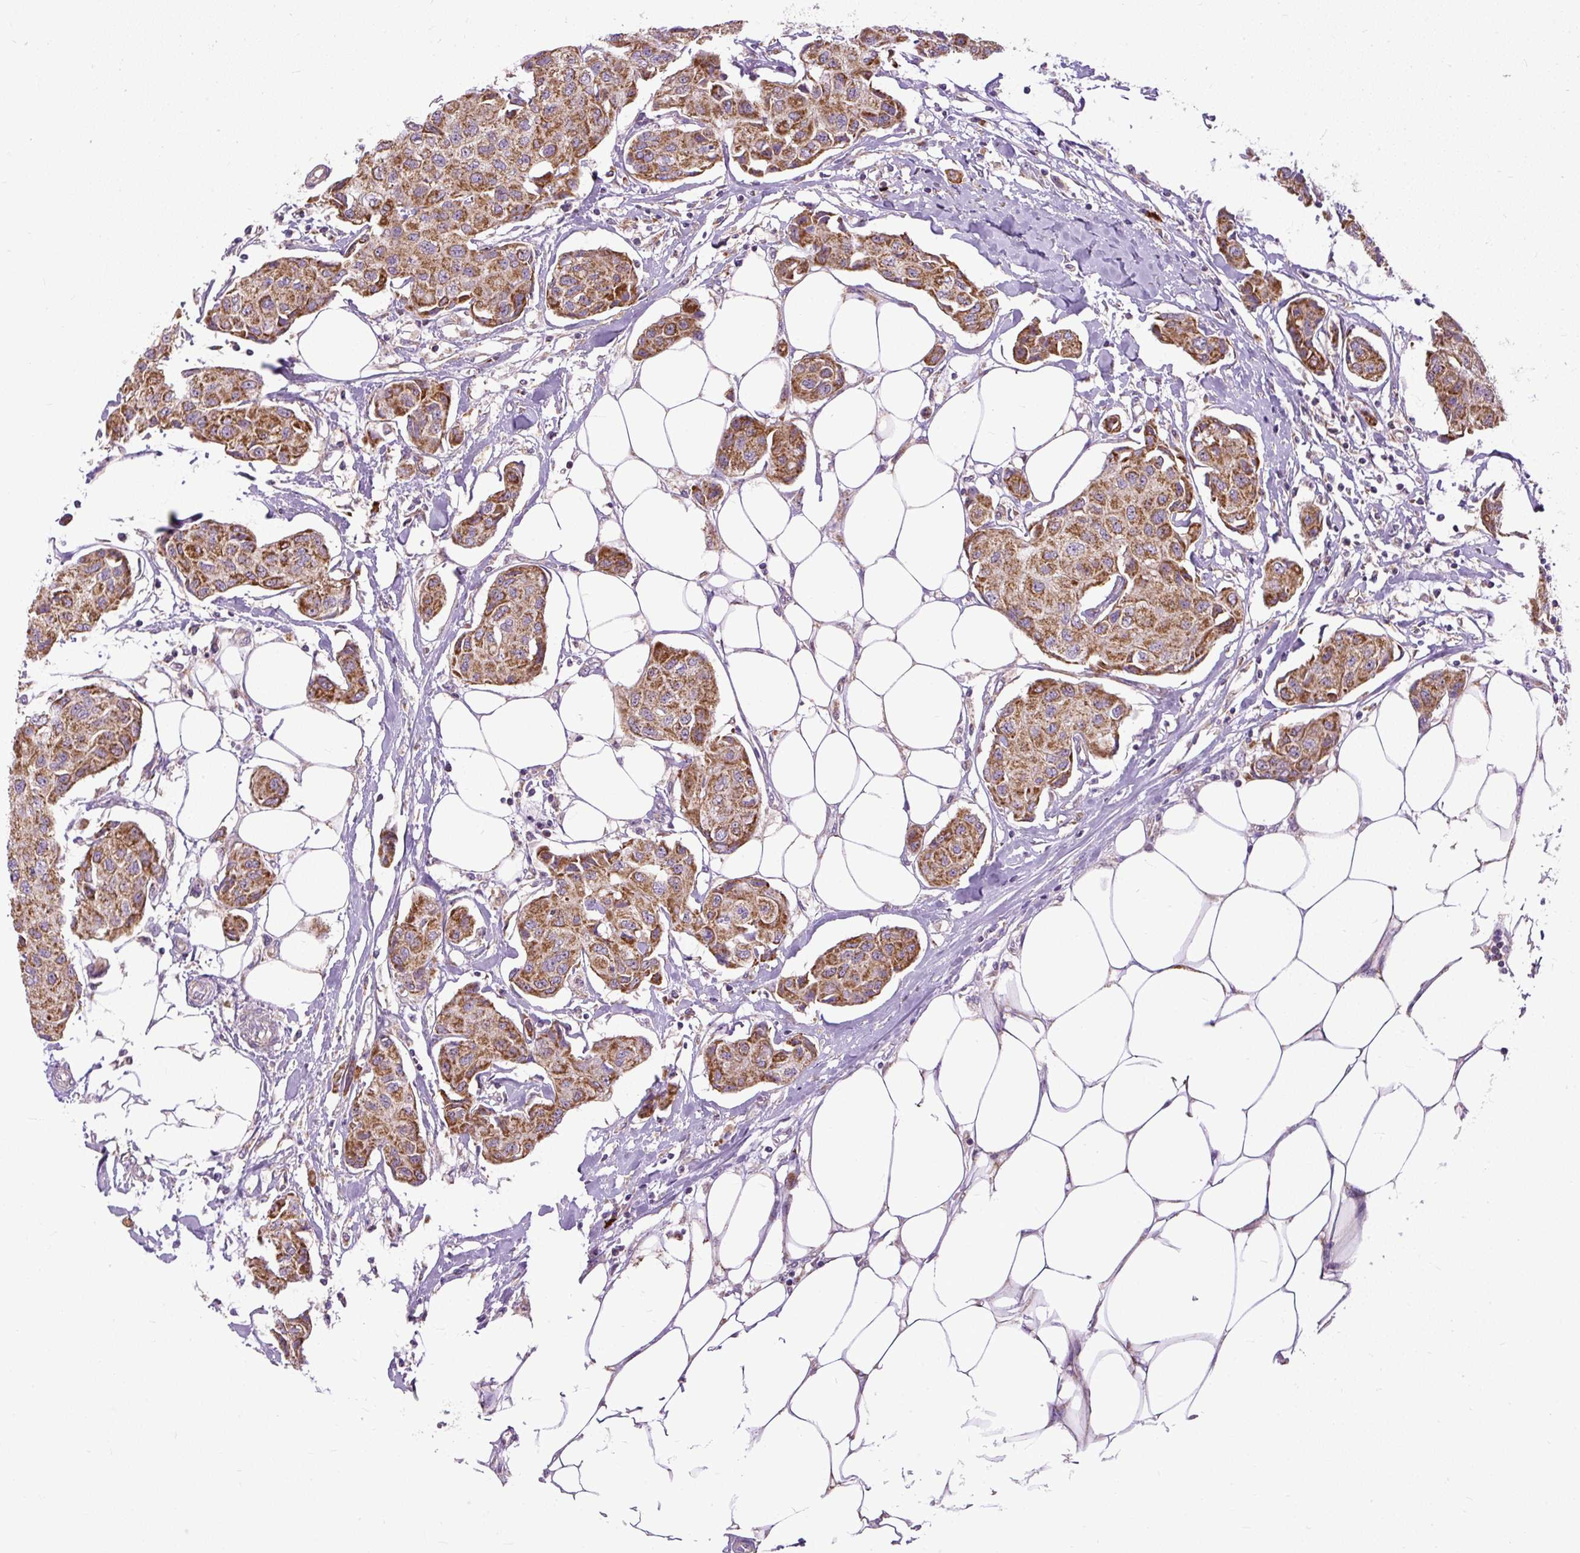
{"staining": {"intensity": "strong", "quantity": ">75%", "location": "cytoplasmic/membranous"}, "tissue": "breast cancer", "cell_type": "Tumor cells", "image_type": "cancer", "snomed": [{"axis": "morphology", "description": "Duct carcinoma"}, {"axis": "topography", "description": "Breast"}, {"axis": "topography", "description": "Lymph node"}], "caption": "Approximately >75% of tumor cells in breast infiltrating ductal carcinoma exhibit strong cytoplasmic/membranous protein positivity as visualized by brown immunohistochemical staining.", "gene": "TM2D3", "patient": {"sex": "female", "age": 80}}